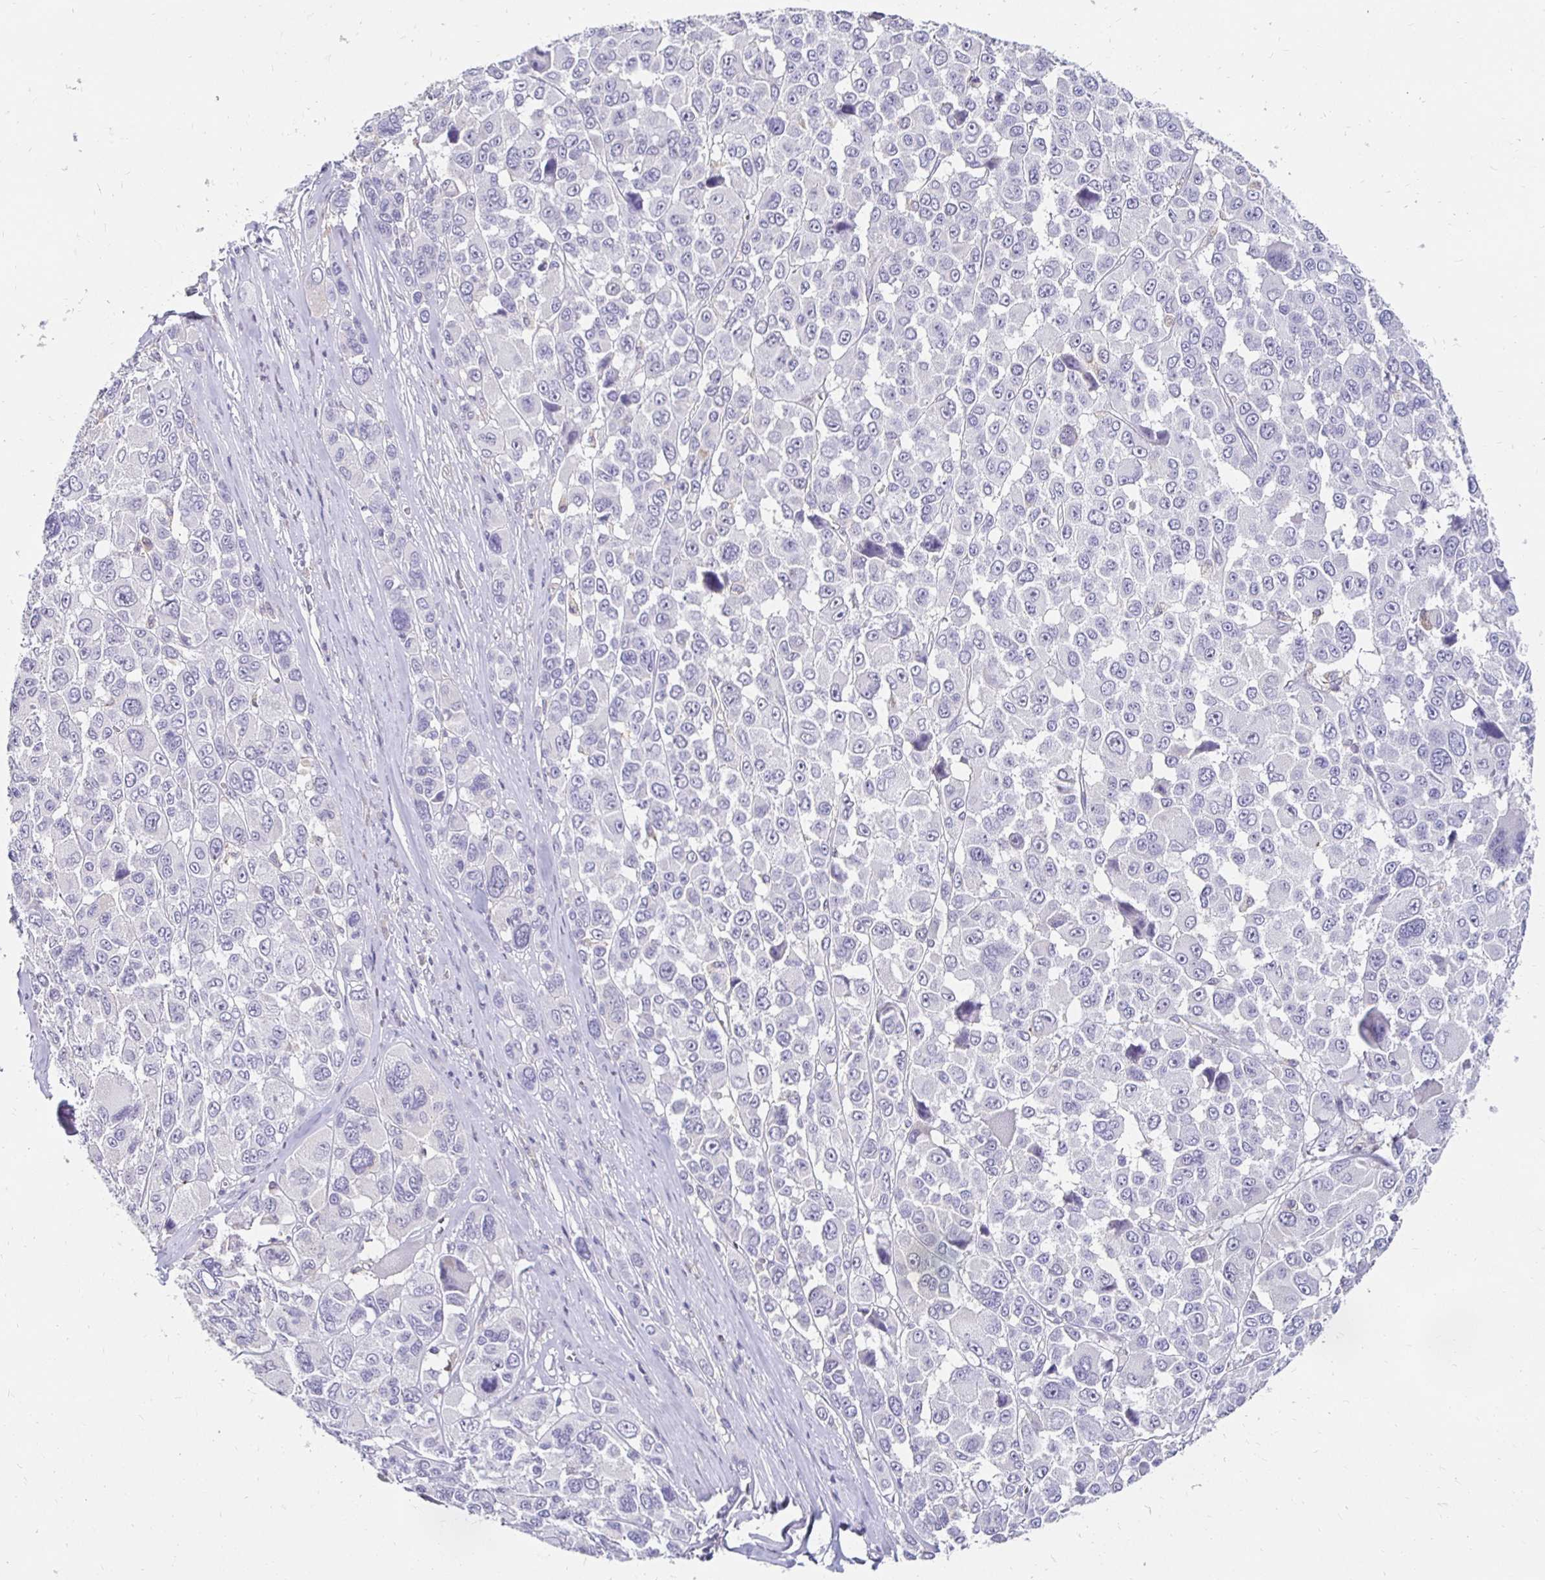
{"staining": {"intensity": "negative", "quantity": "none", "location": "none"}, "tissue": "melanoma", "cell_type": "Tumor cells", "image_type": "cancer", "snomed": [{"axis": "morphology", "description": "Malignant melanoma, NOS"}, {"axis": "topography", "description": "Skin"}], "caption": "This is an immunohistochemistry histopathology image of human malignant melanoma. There is no positivity in tumor cells.", "gene": "GK2", "patient": {"sex": "female", "age": 66}}